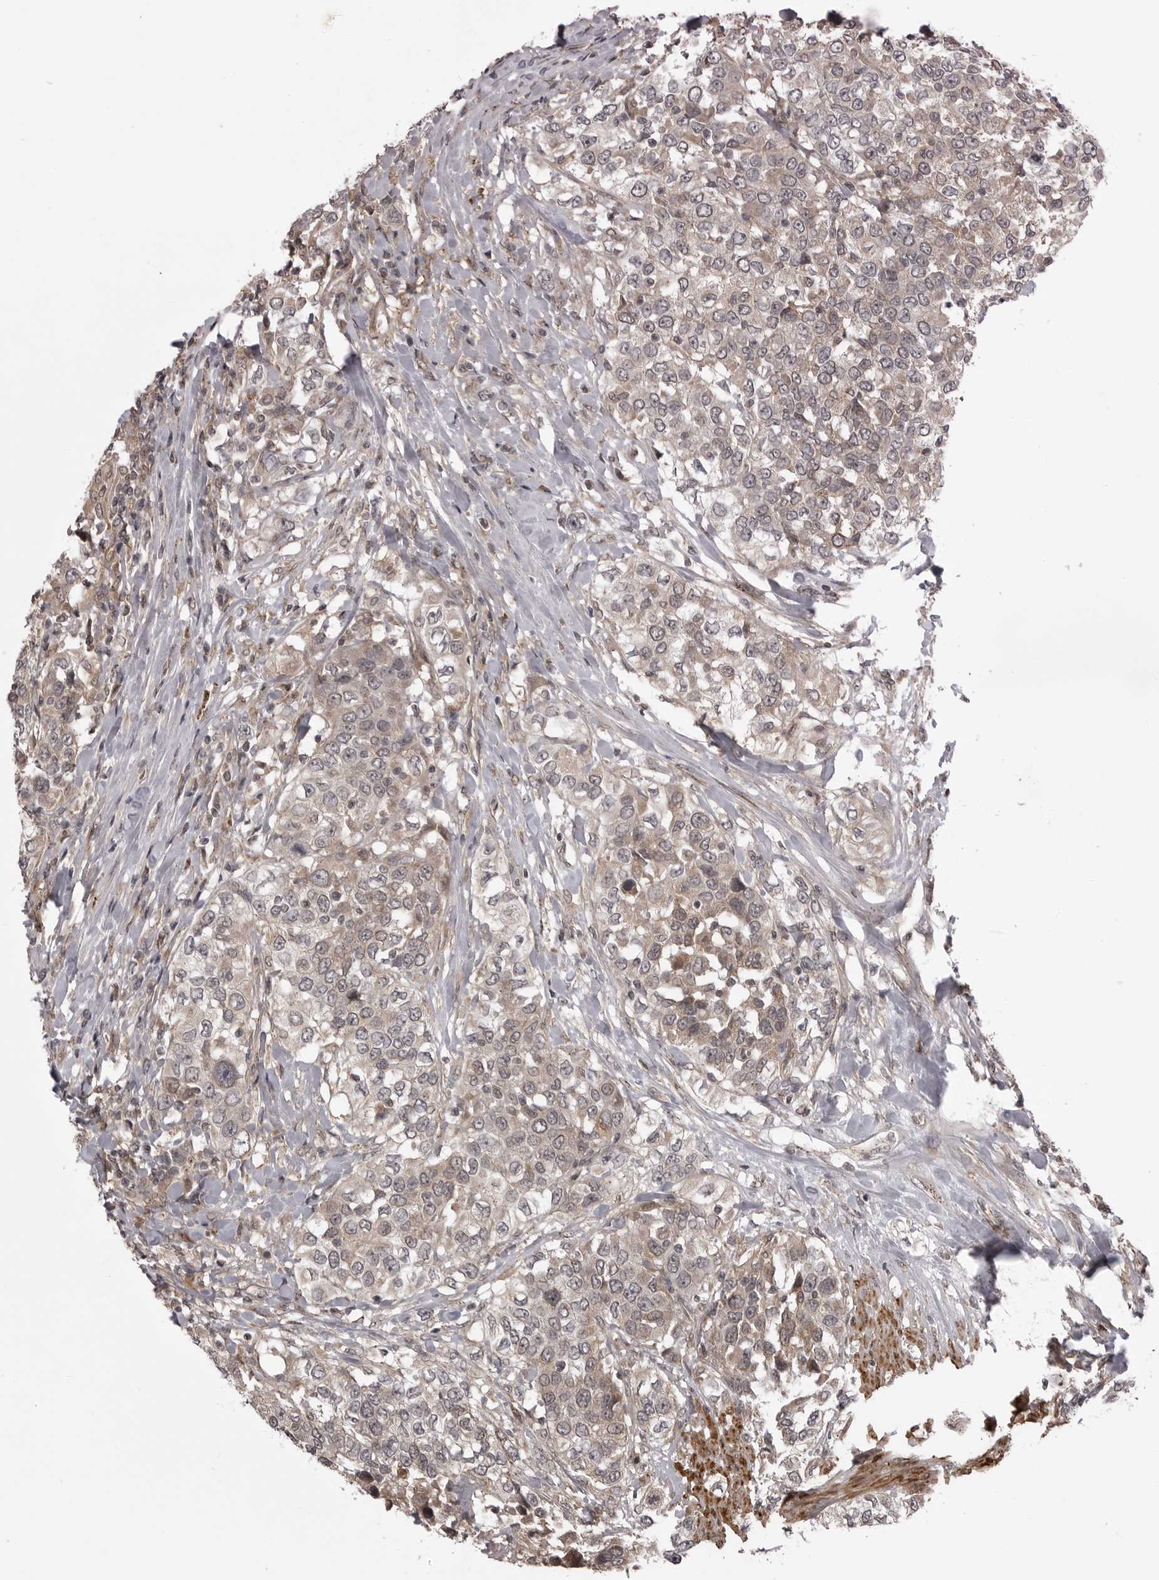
{"staining": {"intensity": "weak", "quantity": ">75%", "location": "cytoplasmic/membranous"}, "tissue": "urothelial cancer", "cell_type": "Tumor cells", "image_type": "cancer", "snomed": [{"axis": "morphology", "description": "Urothelial carcinoma, High grade"}, {"axis": "topography", "description": "Urinary bladder"}], "caption": "Urothelial cancer stained for a protein (brown) displays weak cytoplasmic/membranous positive staining in approximately >75% of tumor cells.", "gene": "SNX16", "patient": {"sex": "female", "age": 80}}